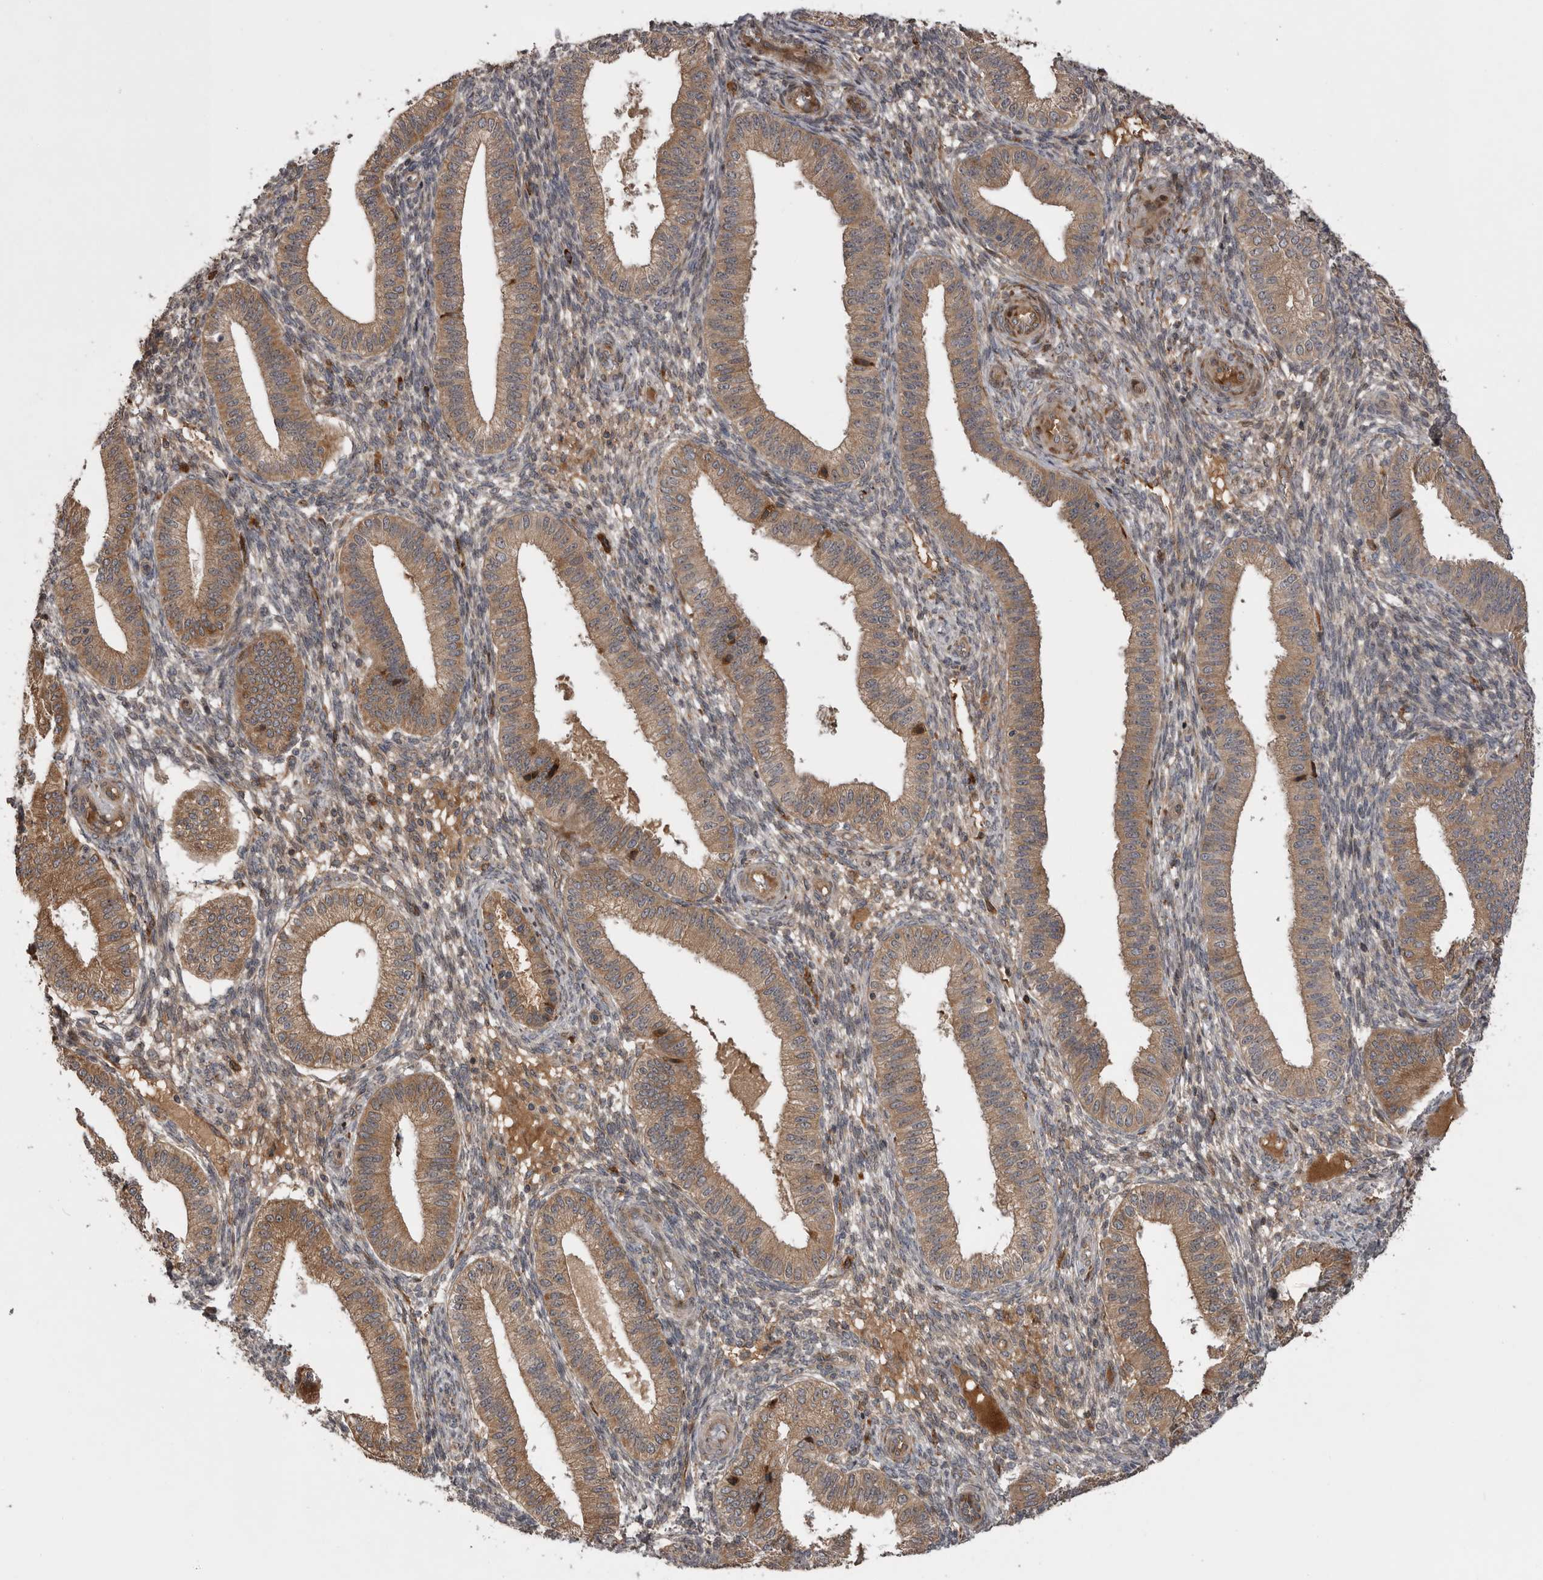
{"staining": {"intensity": "weak", "quantity": "25%-75%", "location": "cytoplasmic/membranous"}, "tissue": "endometrium", "cell_type": "Cells in endometrial stroma", "image_type": "normal", "snomed": [{"axis": "morphology", "description": "Normal tissue, NOS"}, {"axis": "topography", "description": "Endometrium"}], "caption": "This micrograph displays IHC staining of normal human endometrium, with low weak cytoplasmic/membranous positivity in approximately 25%-75% of cells in endometrial stroma.", "gene": "RAB3GAP2", "patient": {"sex": "female", "age": 39}}